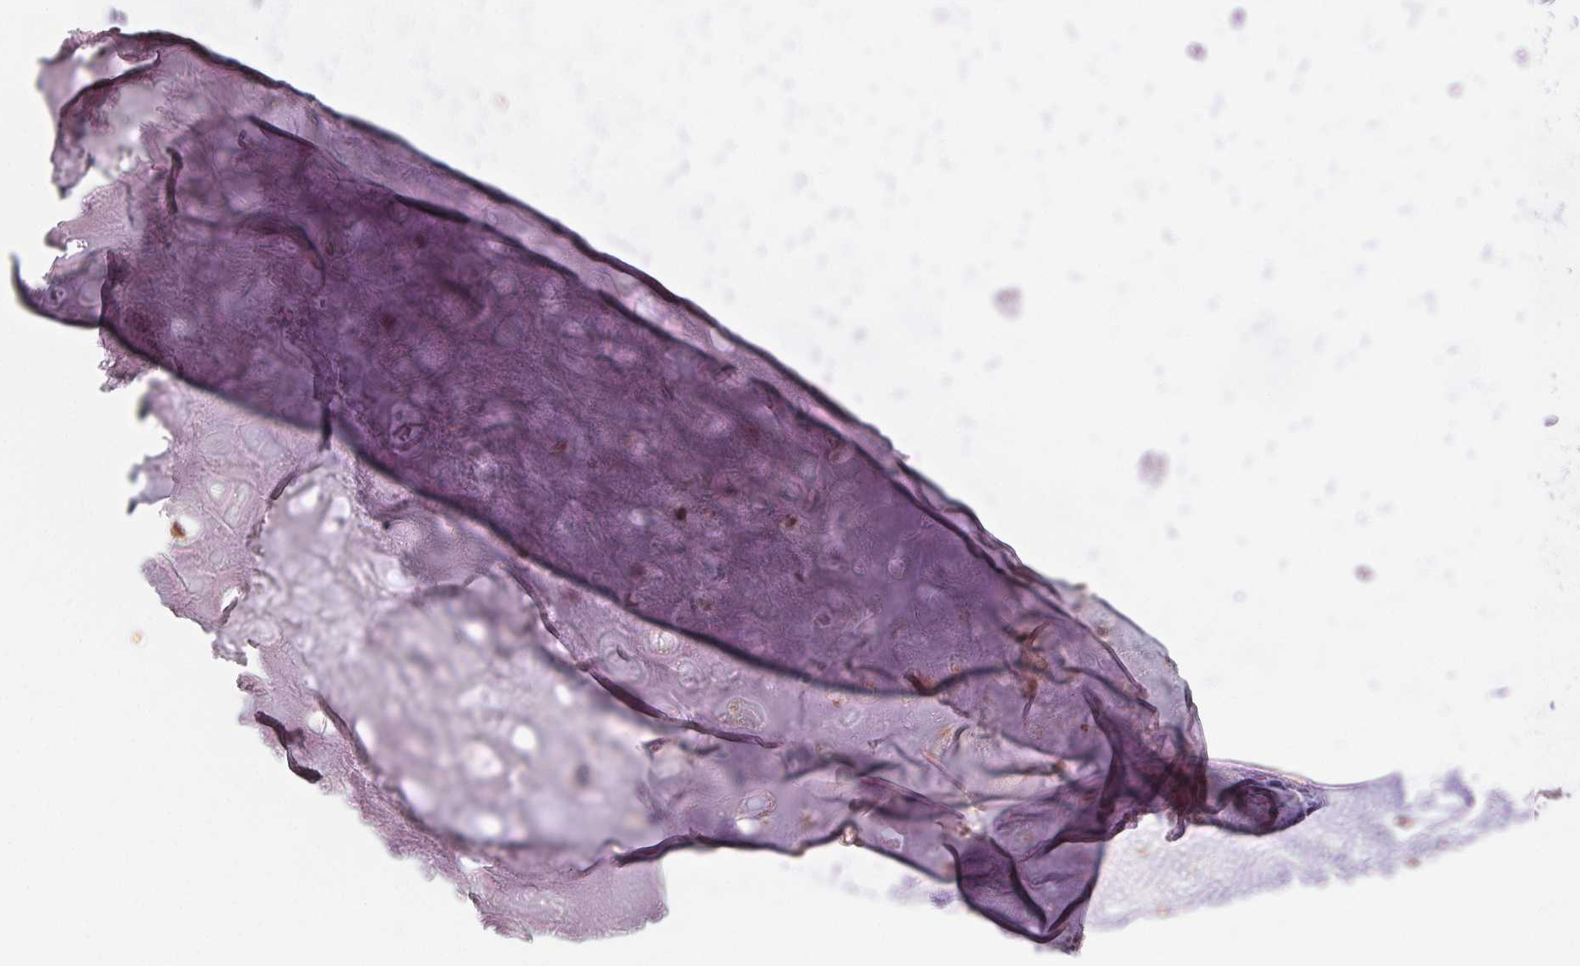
{"staining": {"intensity": "moderate", "quantity": "<25%", "location": "cytoplasmic/membranous"}, "tissue": "soft tissue", "cell_type": "Chondrocytes", "image_type": "normal", "snomed": [{"axis": "morphology", "description": "Normal tissue, NOS"}, {"axis": "topography", "description": "Cartilage tissue"}], "caption": "IHC photomicrograph of benign soft tissue: soft tissue stained using immunohistochemistry (IHC) reveals low levels of moderate protein expression localized specifically in the cytoplasmic/membranous of chondrocytes, appearing as a cytoplasmic/membranous brown color.", "gene": "CHMP4B", "patient": {"sex": "male", "age": 57}}